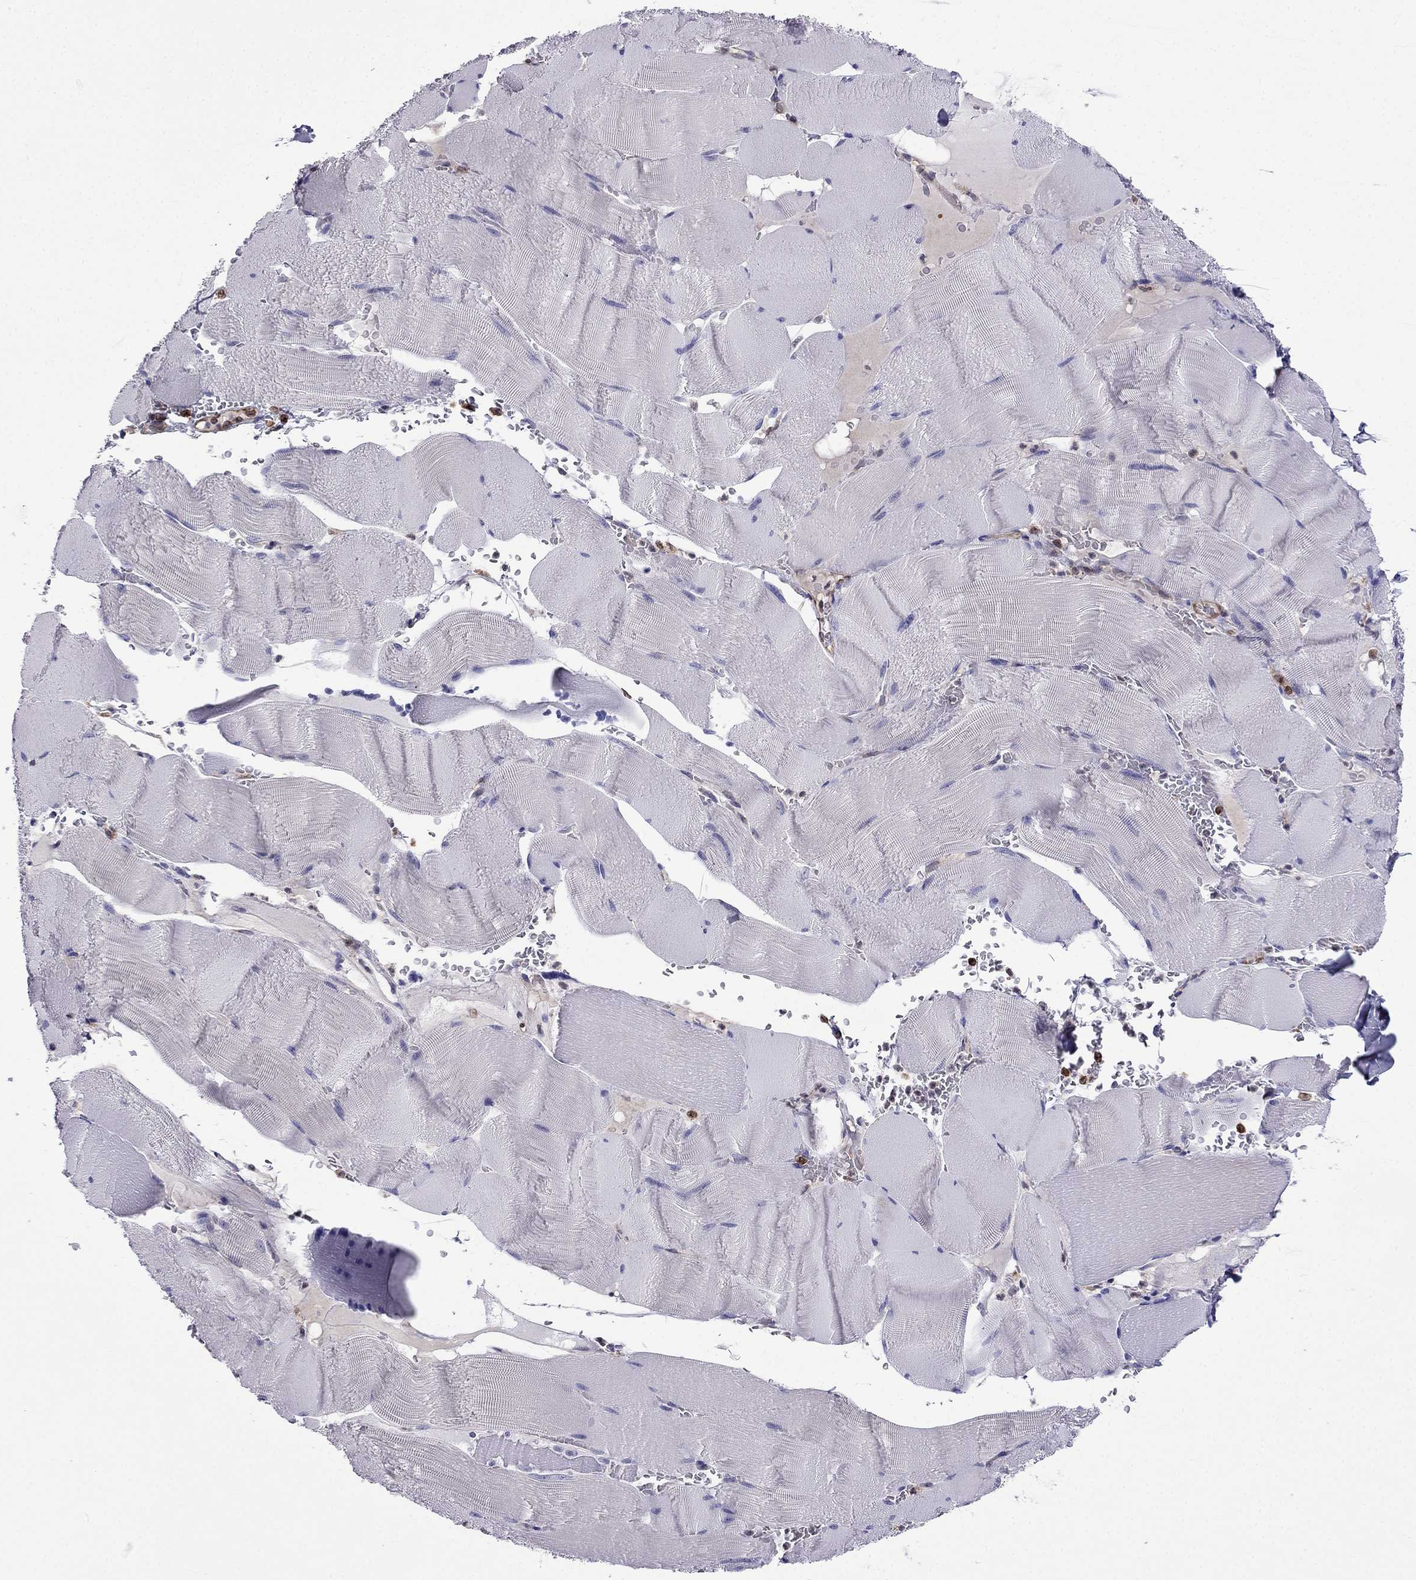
{"staining": {"intensity": "negative", "quantity": "none", "location": "none"}, "tissue": "skeletal muscle", "cell_type": "Myocytes", "image_type": "normal", "snomed": [{"axis": "morphology", "description": "Normal tissue, NOS"}, {"axis": "topography", "description": "Skeletal muscle"}], "caption": "IHC of unremarkable human skeletal muscle exhibits no expression in myocytes.", "gene": "GNAL", "patient": {"sex": "male", "age": 56}}